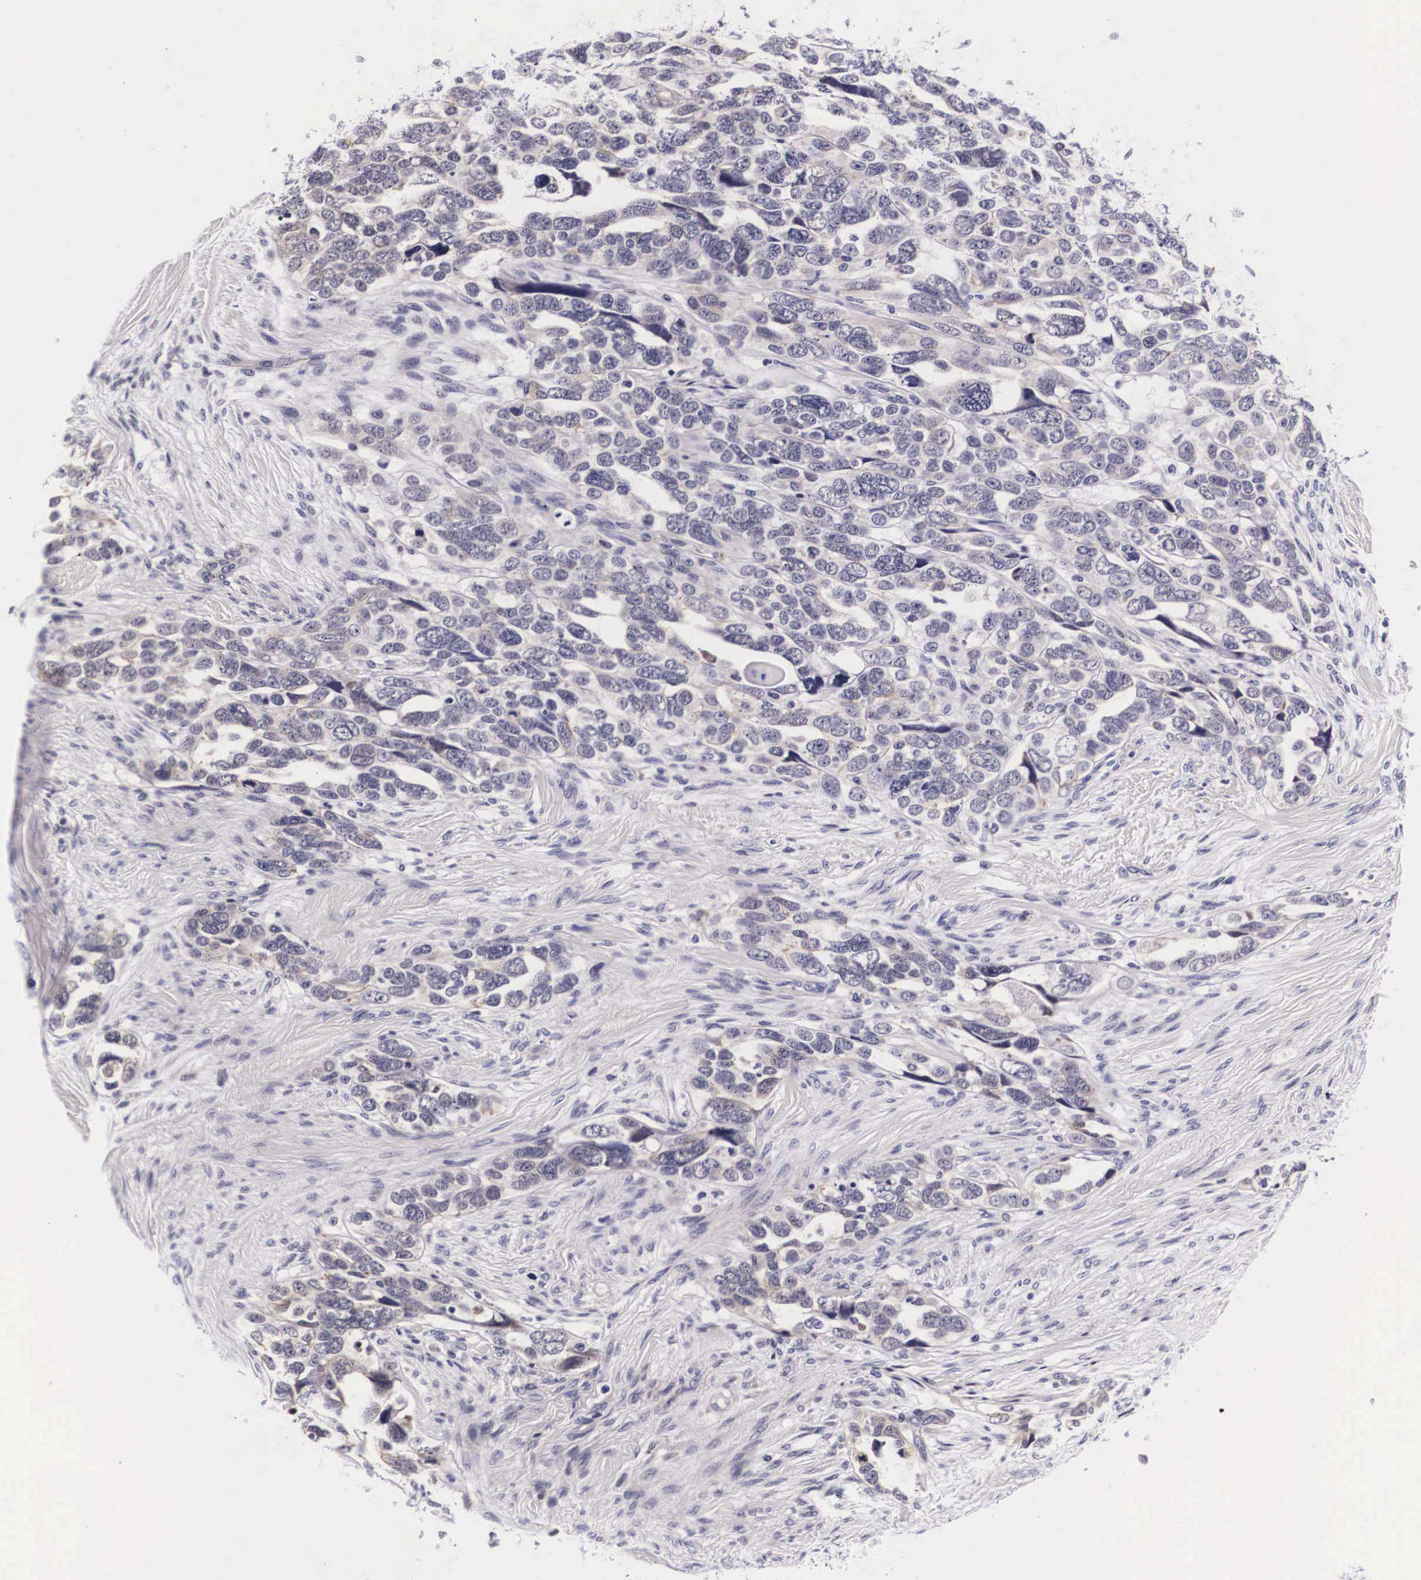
{"staining": {"intensity": "negative", "quantity": "none", "location": "none"}, "tissue": "ovarian cancer", "cell_type": "Tumor cells", "image_type": "cancer", "snomed": [{"axis": "morphology", "description": "Cystadenocarcinoma, serous, NOS"}, {"axis": "topography", "description": "Ovary"}], "caption": "Tumor cells show no significant positivity in serous cystadenocarcinoma (ovarian).", "gene": "PHETA2", "patient": {"sex": "female", "age": 63}}